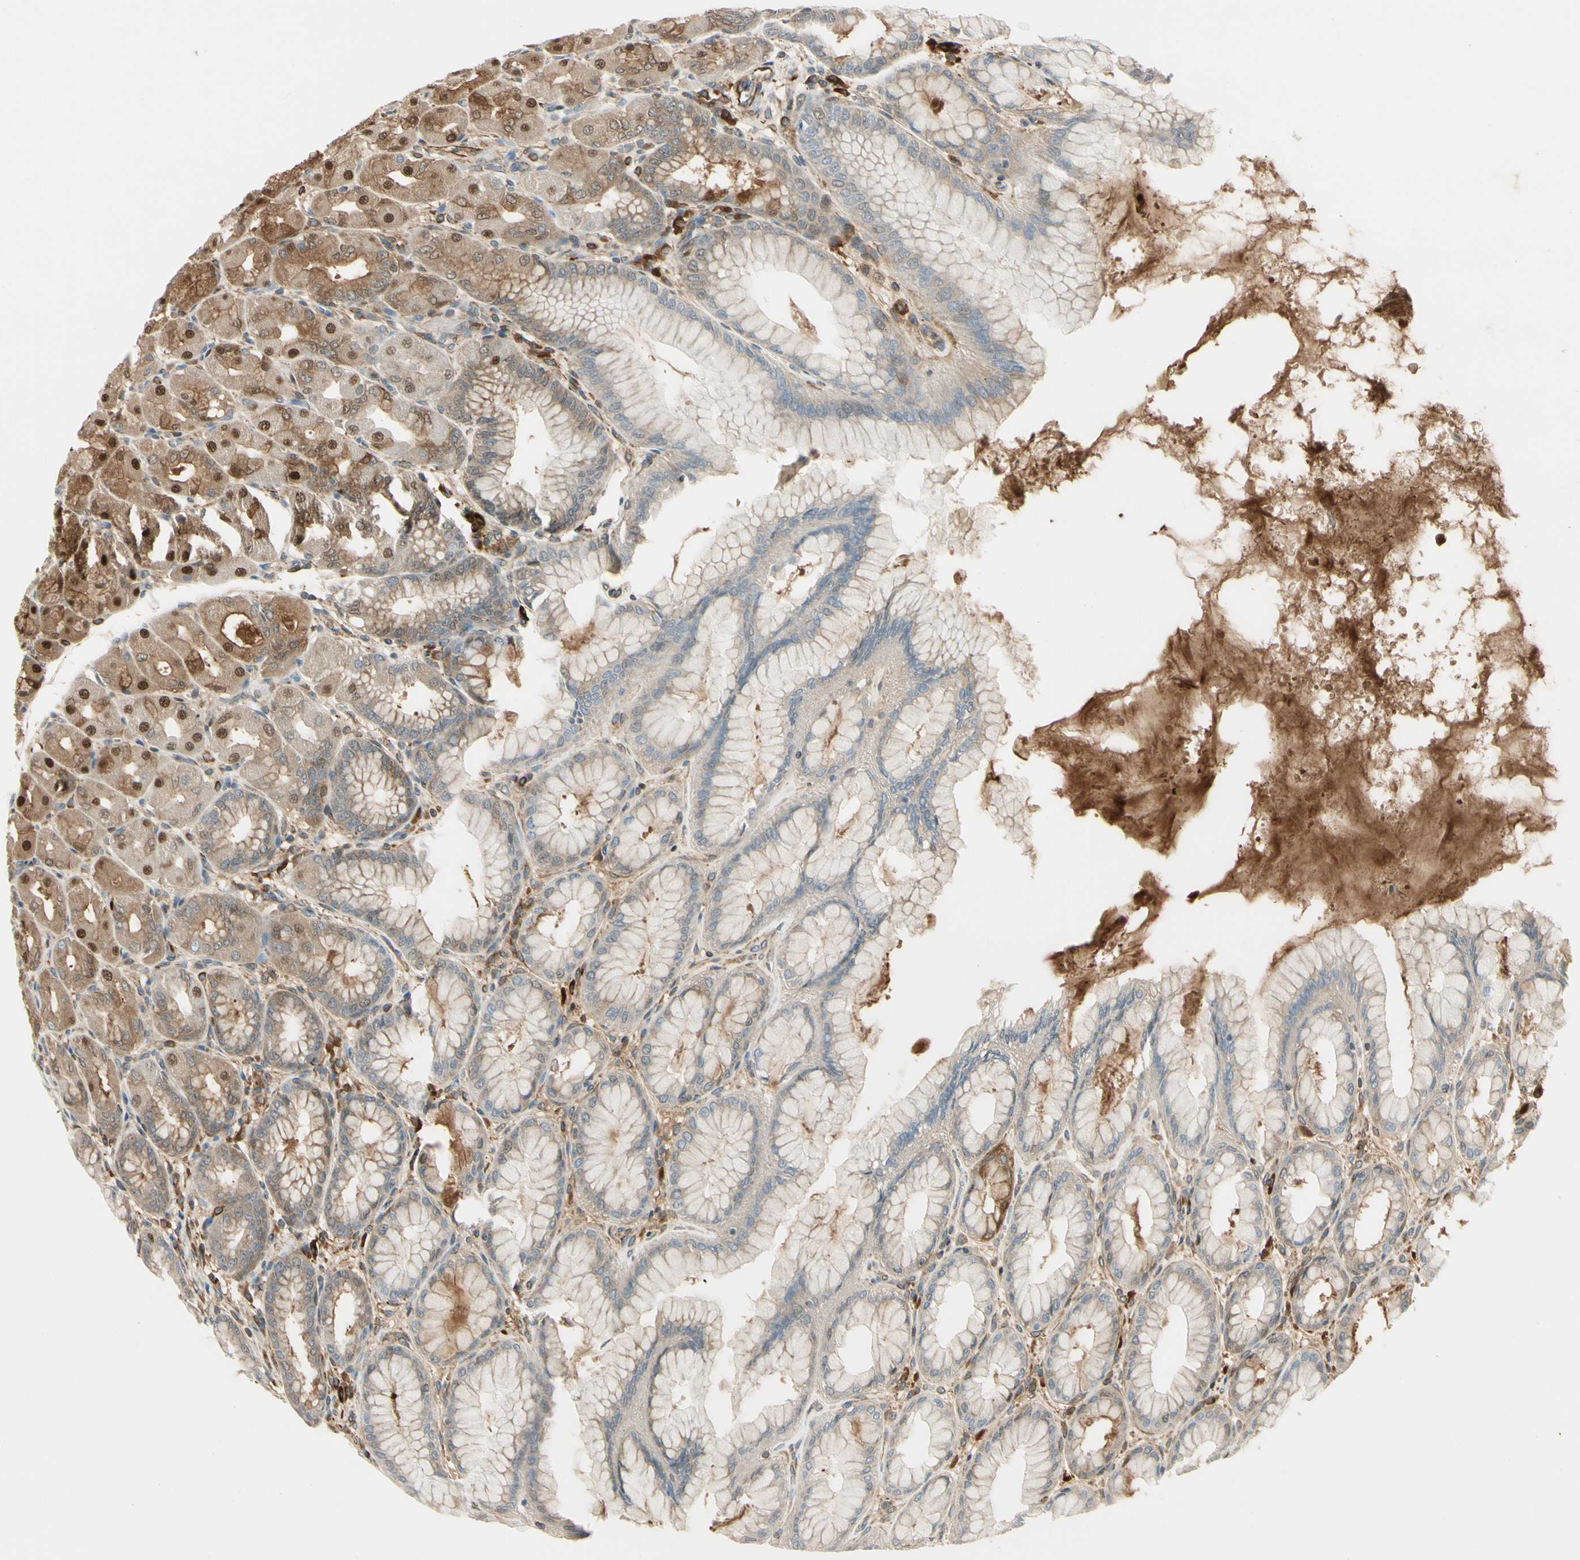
{"staining": {"intensity": "strong", "quantity": "25%-75%", "location": "cytoplasmic/membranous,nuclear"}, "tissue": "stomach", "cell_type": "Glandular cells", "image_type": "normal", "snomed": [{"axis": "morphology", "description": "Normal tissue, NOS"}, {"axis": "topography", "description": "Stomach, upper"}], "caption": "Approximately 25%-75% of glandular cells in normal human stomach demonstrate strong cytoplasmic/membranous,nuclear protein staining as visualized by brown immunohistochemical staining.", "gene": "FTH1", "patient": {"sex": "female", "age": 56}}